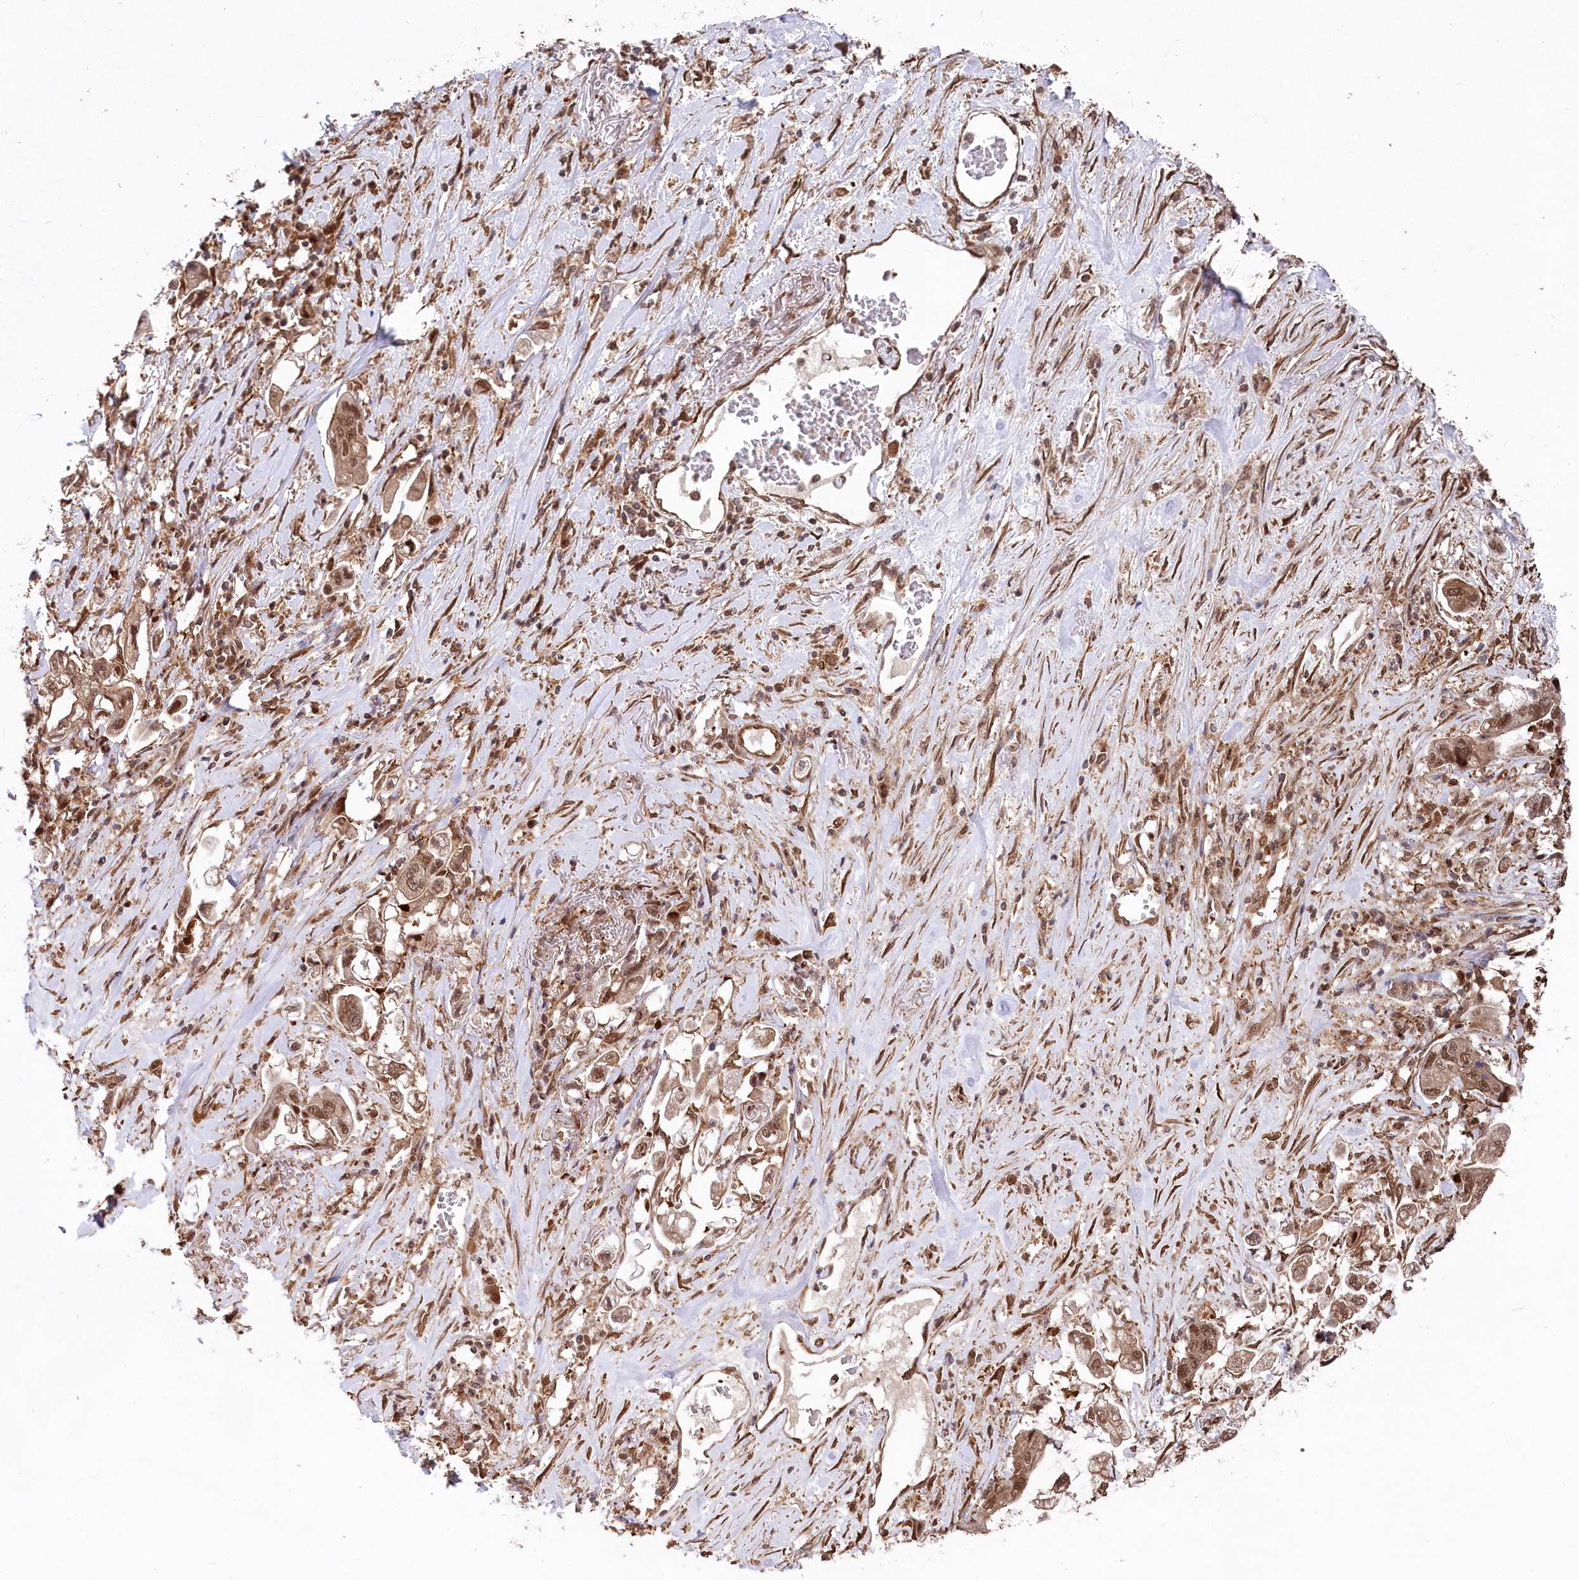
{"staining": {"intensity": "moderate", "quantity": ">75%", "location": "cytoplasmic/membranous,nuclear"}, "tissue": "stomach cancer", "cell_type": "Tumor cells", "image_type": "cancer", "snomed": [{"axis": "morphology", "description": "Adenocarcinoma, NOS"}, {"axis": "topography", "description": "Stomach"}], "caption": "Immunohistochemical staining of human stomach cancer reveals medium levels of moderate cytoplasmic/membranous and nuclear positivity in approximately >75% of tumor cells.", "gene": "PSMA1", "patient": {"sex": "male", "age": 62}}